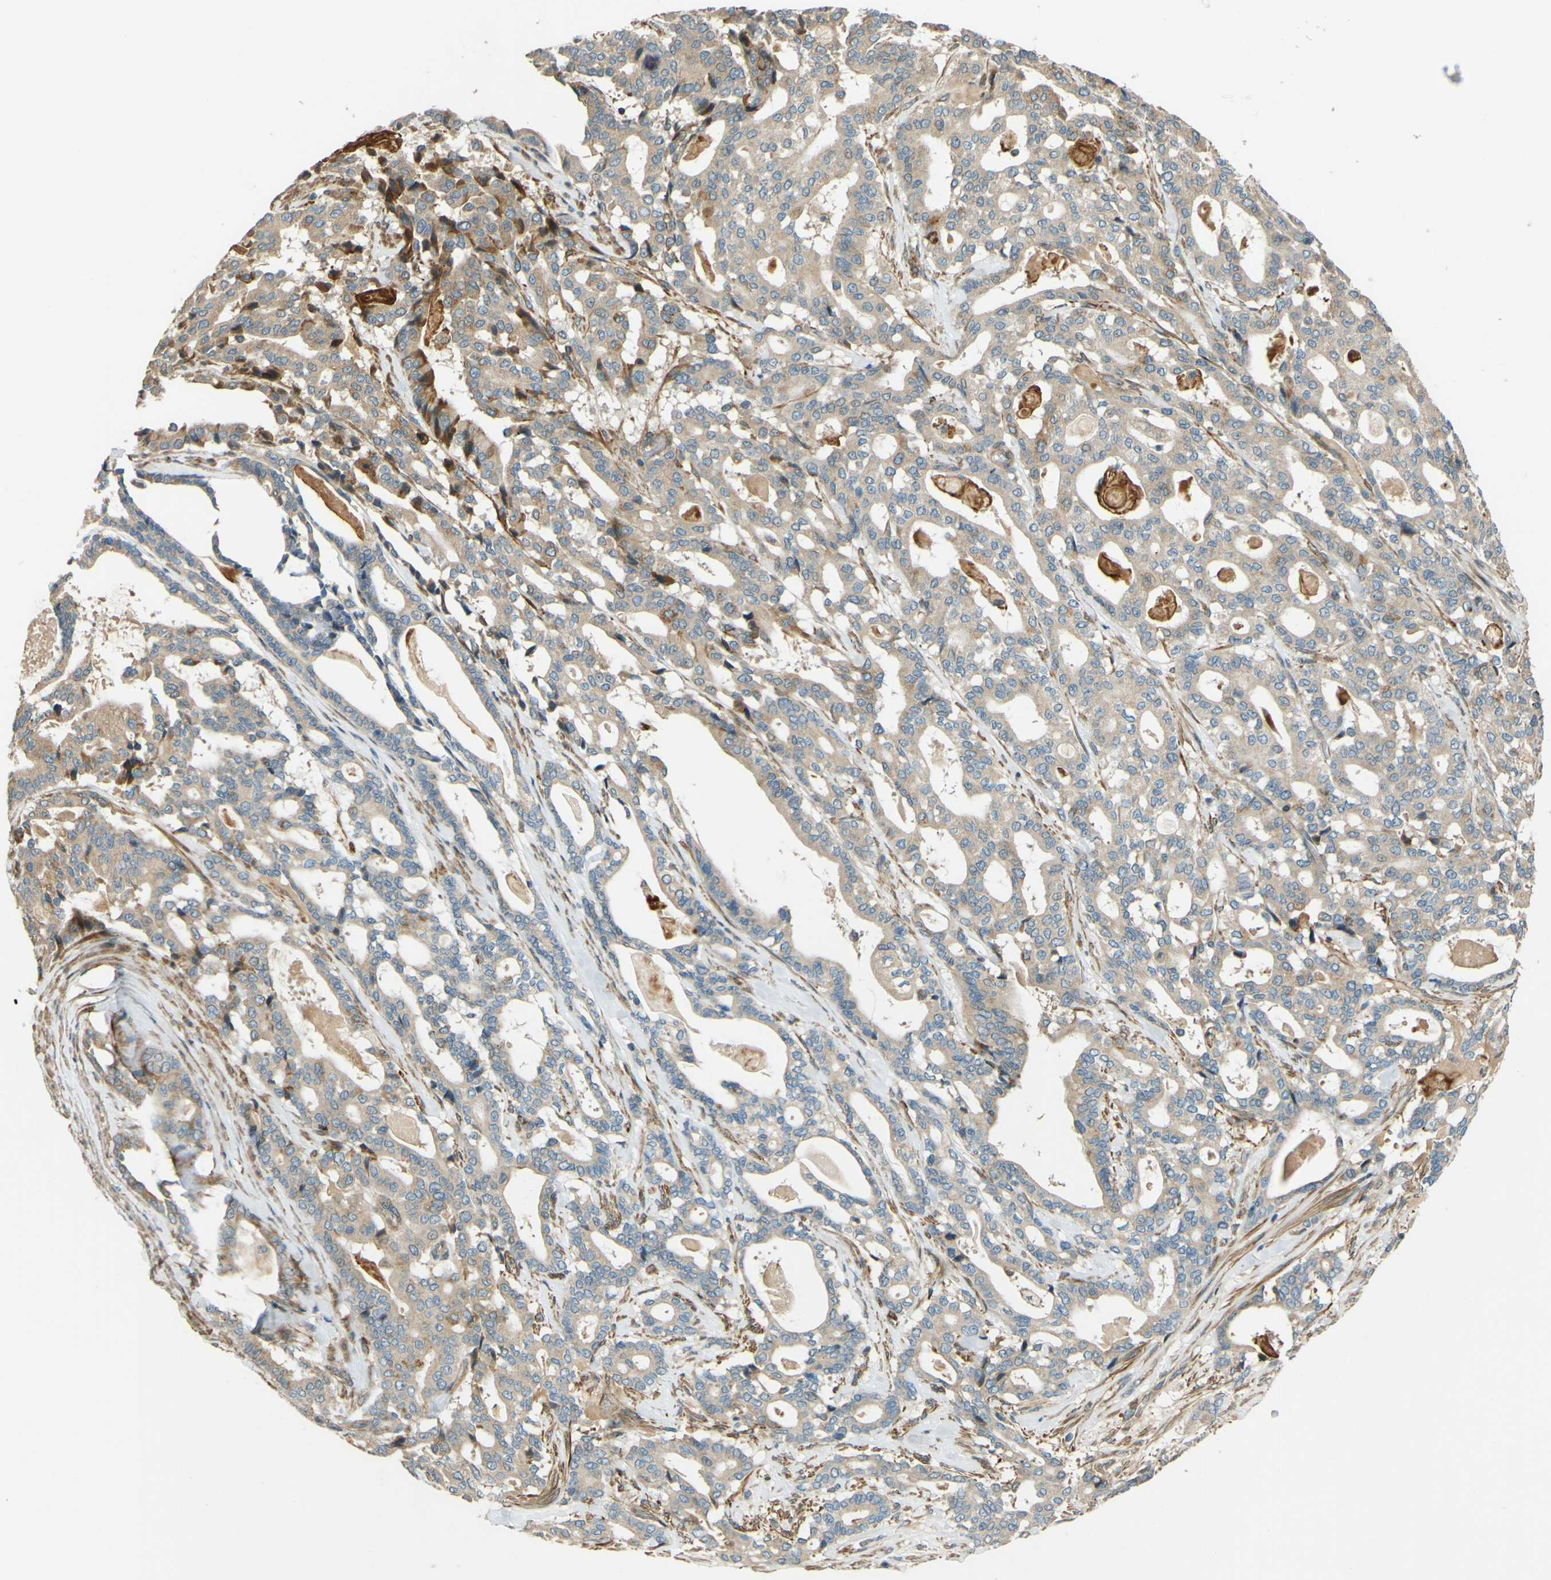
{"staining": {"intensity": "weak", "quantity": ">75%", "location": "cytoplasmic/membranous"}, "tissue": "pancreatic cancer", "cell_type": "Tumor cells", "image_type": "cancer", "snomed": [{"axis": "morphology", "description": "Adenocarcinoma, NOS"}, {"axis": "topography", "description": "Pancreas"}], "caption": "Immunohistochemistry histopathology image of pancreatic cancer (adenocarcinoma) stained for a protein (brown), which demonstrates low levels of weak cytoplasmic/membranous staining in approximately >75% of tumor cells.", "gene": "LPCAT1", "patient": {"sex": "male", "age": 63}}